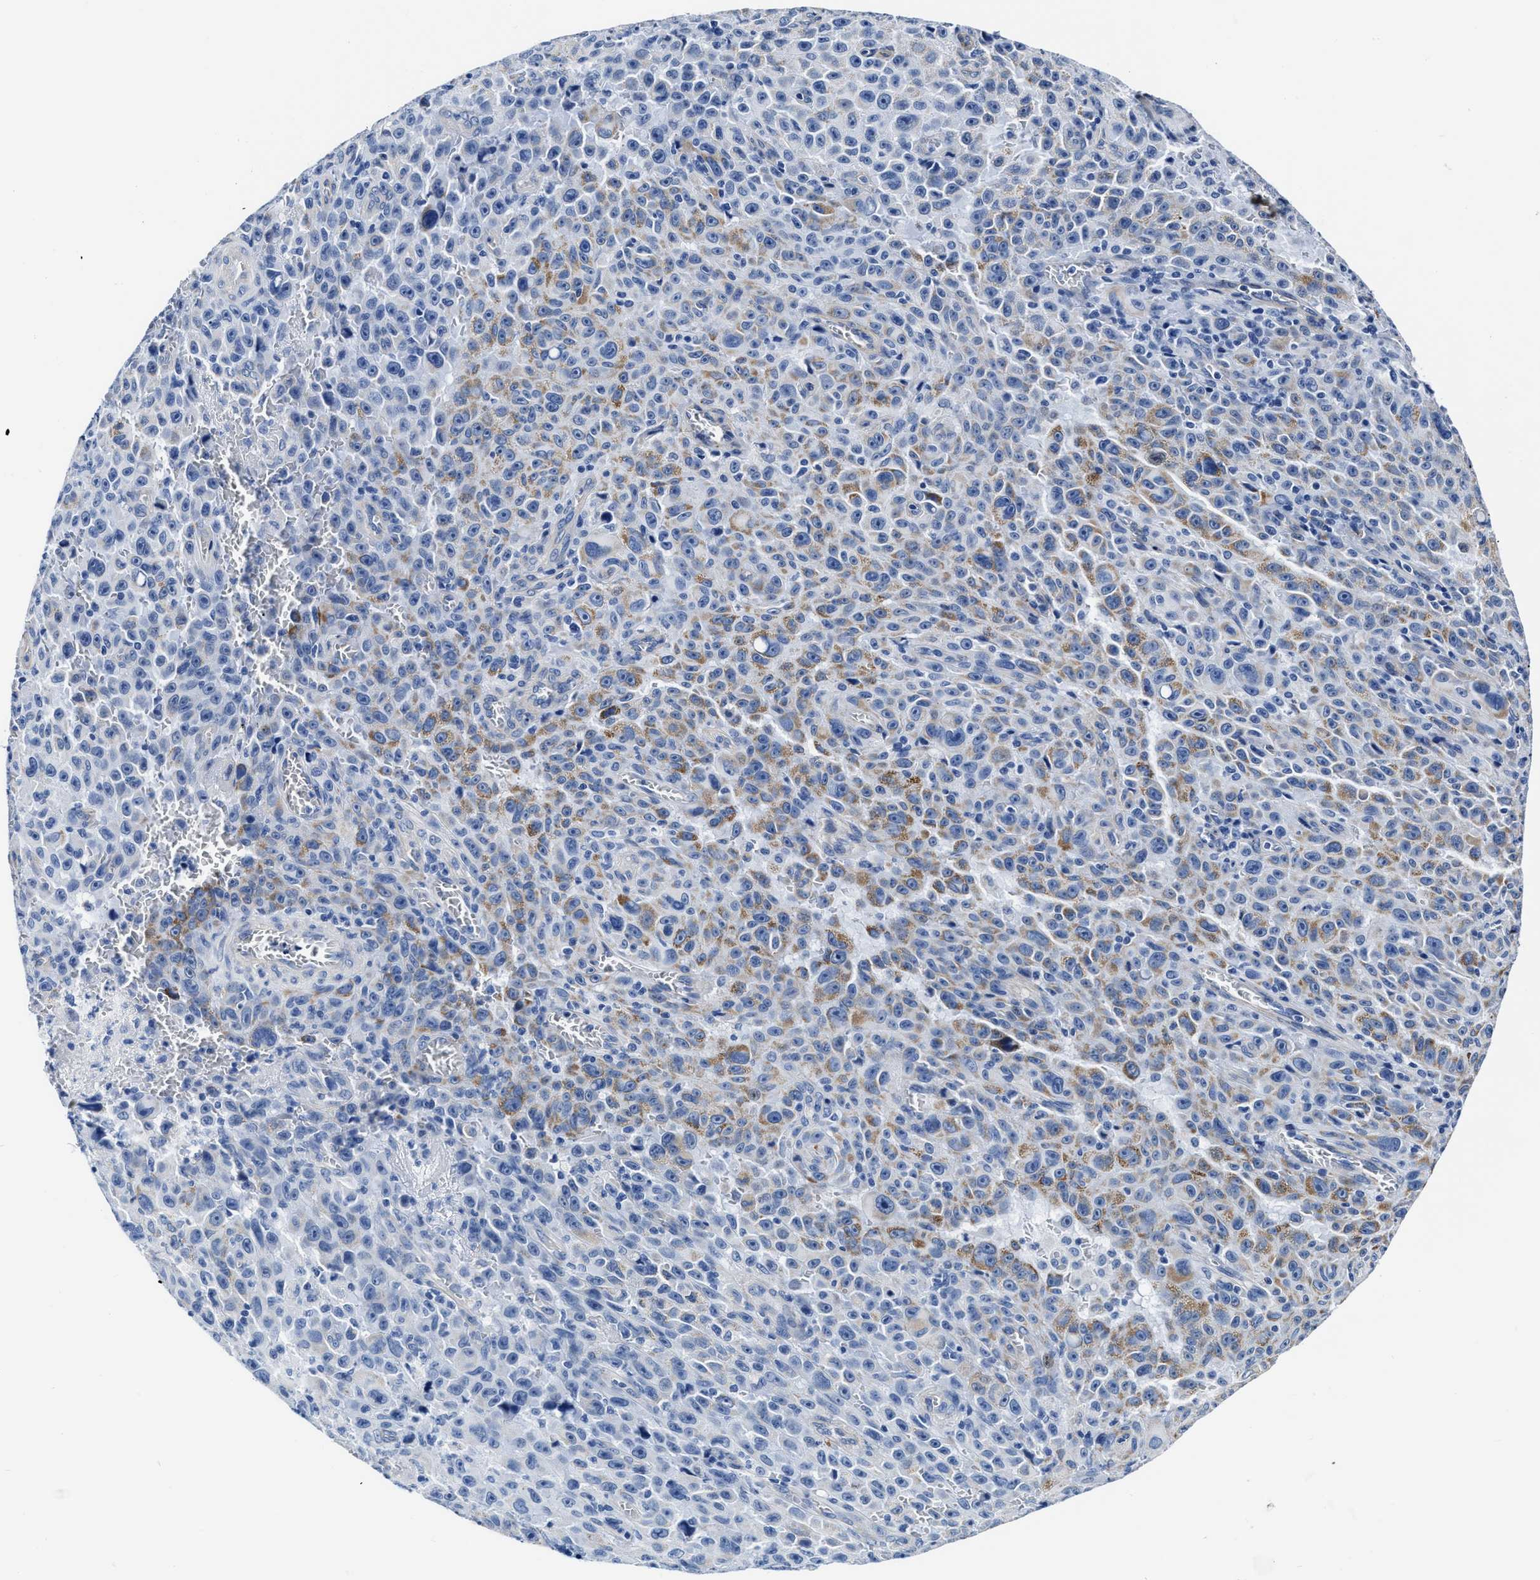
{"staining": {"intensity": "moderate", "quantity": "<25%", "location": "cytoplasmic/membranous"}, "tissue": "melanoma", "cell_type": "Tumor cells", "image_type": "cancer", "snomed": [{"axis": "morphology", "description": "Malignant melanoma, NOS"}, {"axis": "topography", "description": "Skin"}], "caption": "High-power microscopy captured an IHC micrograph of melanoma, revealing moderate cytoplasmic/membranous positivity in approximately <25% of tumor cells. (brown staining indicates protein expression, while blue staining denotes nuclei).", "gene": "KCNMB3", "patient": {"sex": "female", "age": 82}}